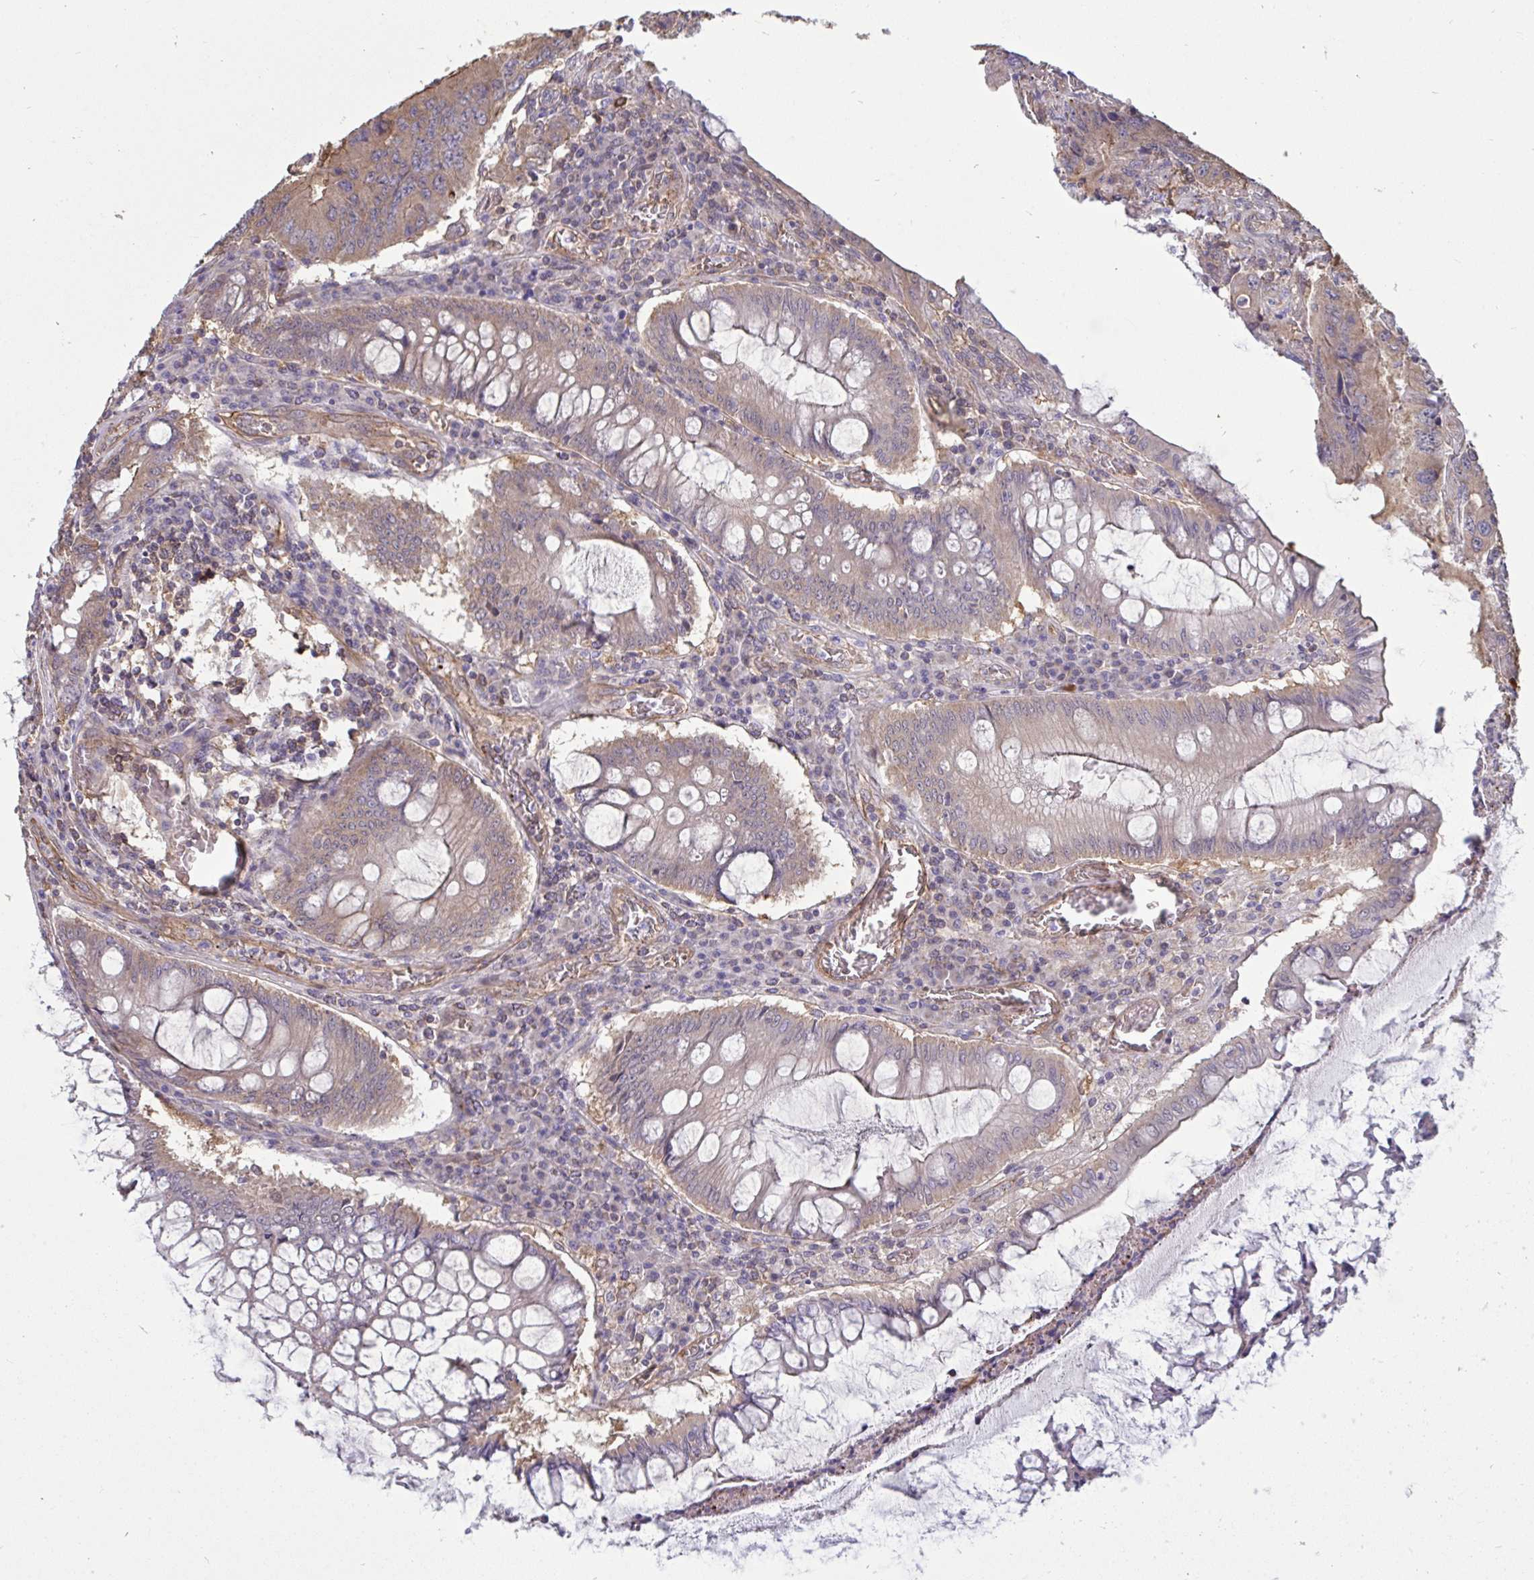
{"staining": {"intensity": "weak", "quantity": "<25%", "location": "cytoplasmic/membranous"}, "tissue": "colorectal cancer", "cell_type": "Tumor cells", "image_type": "cancer", "snomed": [{"axis": "morphology", "description": "Adenocarcinoma, NOS"}, {"axis": "topography", "description": "Colon"}], "caption": "Protein analysis of colorectal cancer (adenocarcinoma) shows no significant staining in tumor cells.", "gene": "ISCU", "patient": {"sex": "male", "age": 53}}